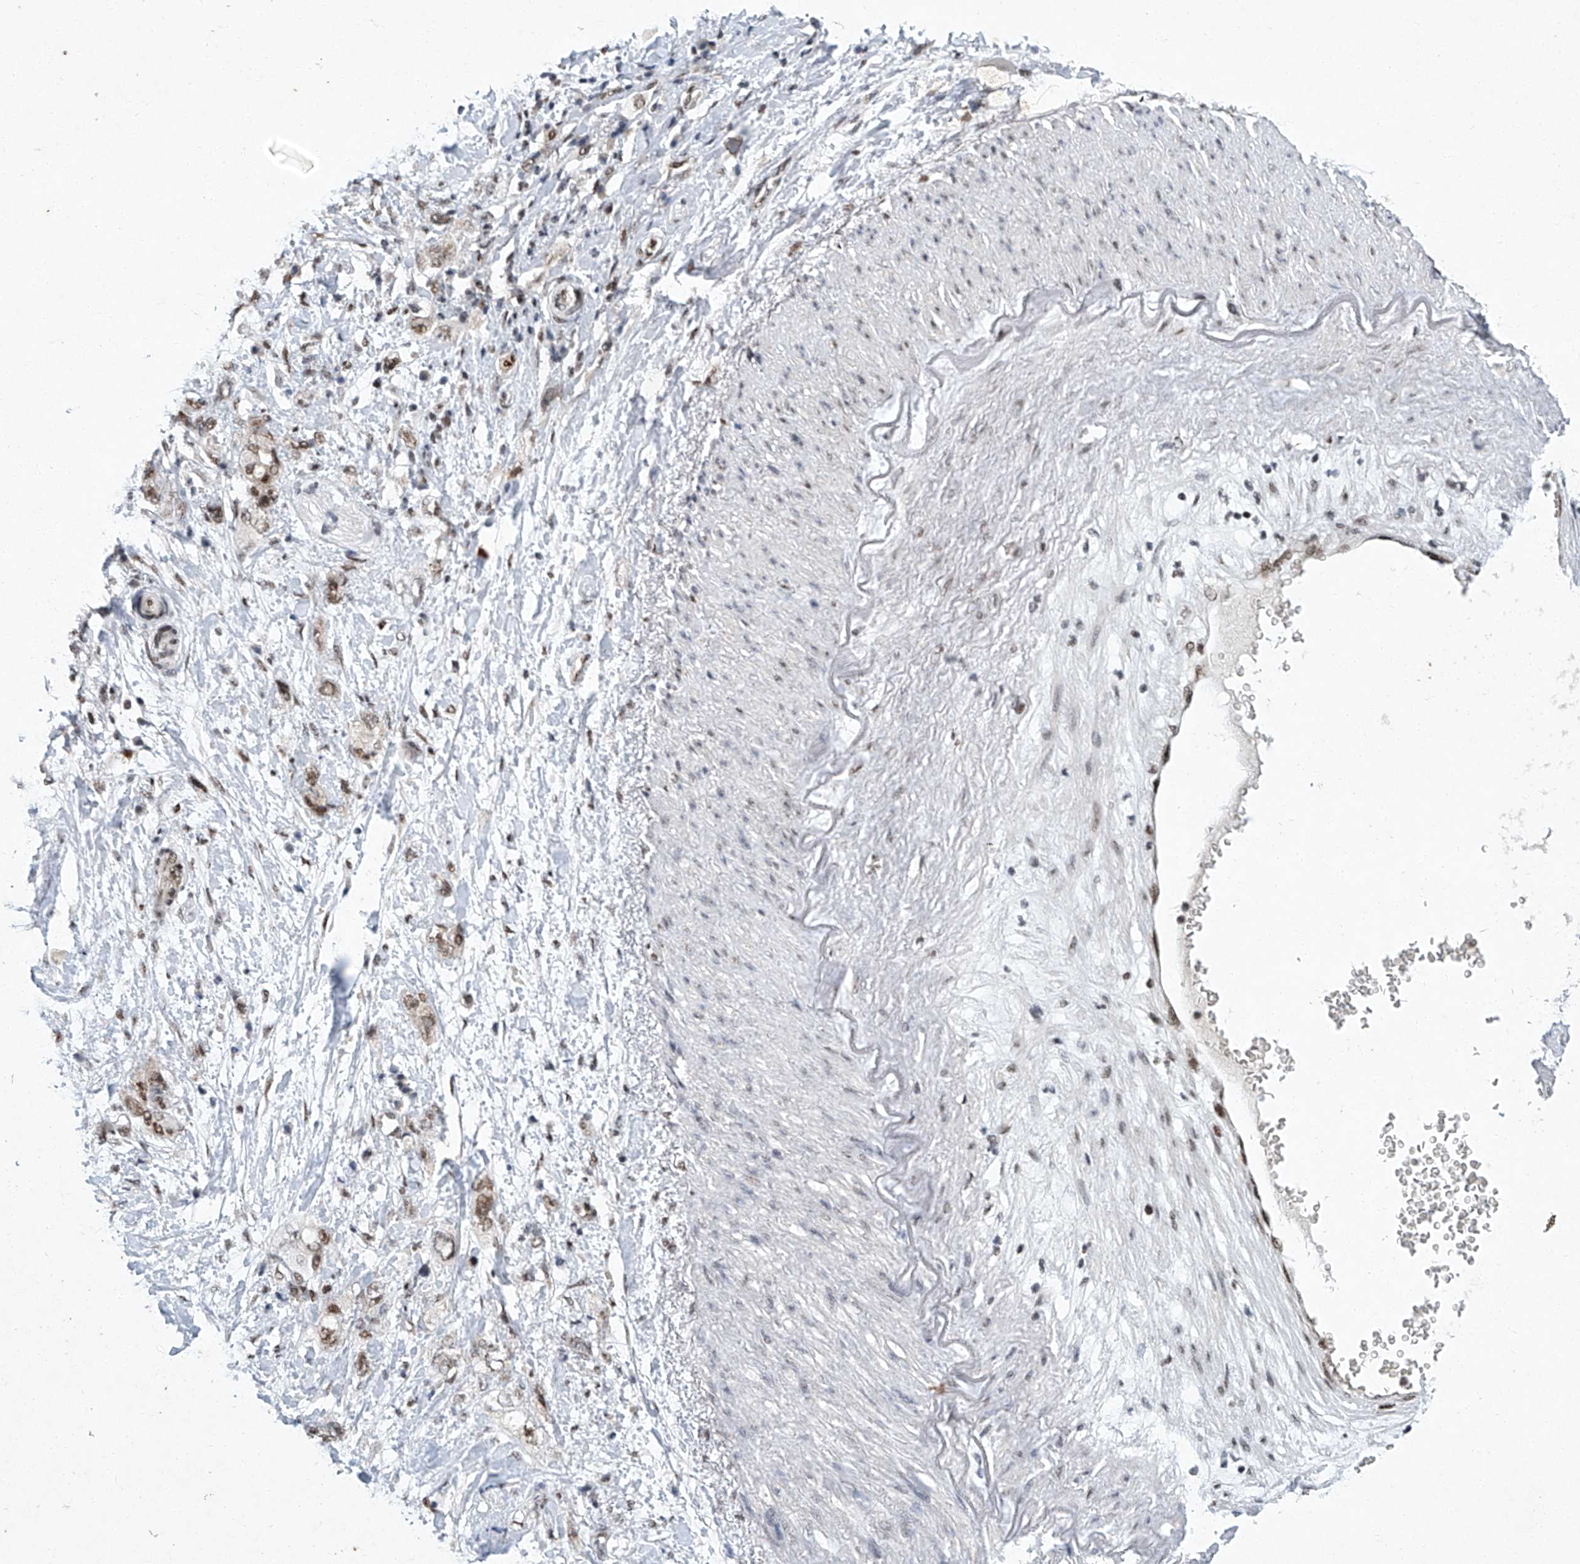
{"staining": {"intensity": "moderate", "quantity": ">75%", "location": "nuclear"}, "tissue": "pancreatic cancer", "cell_type": "Tumor cells", "image_type": "cancer", "snomed": [{"axis": "morphology", "description": "Adenocarcinoma, NOS"}, {"axis": "topography", "description": "Pancreas"}], "caption": "This micrograph exhibits immunohistochemistry (IHC) staining of human pancreatic adenocarcinoma, with medium moderate nuclear expression in about >75% of tumor cells.", "gene": "TFDP1", "patient": {"sex": "female", "age": 73}}